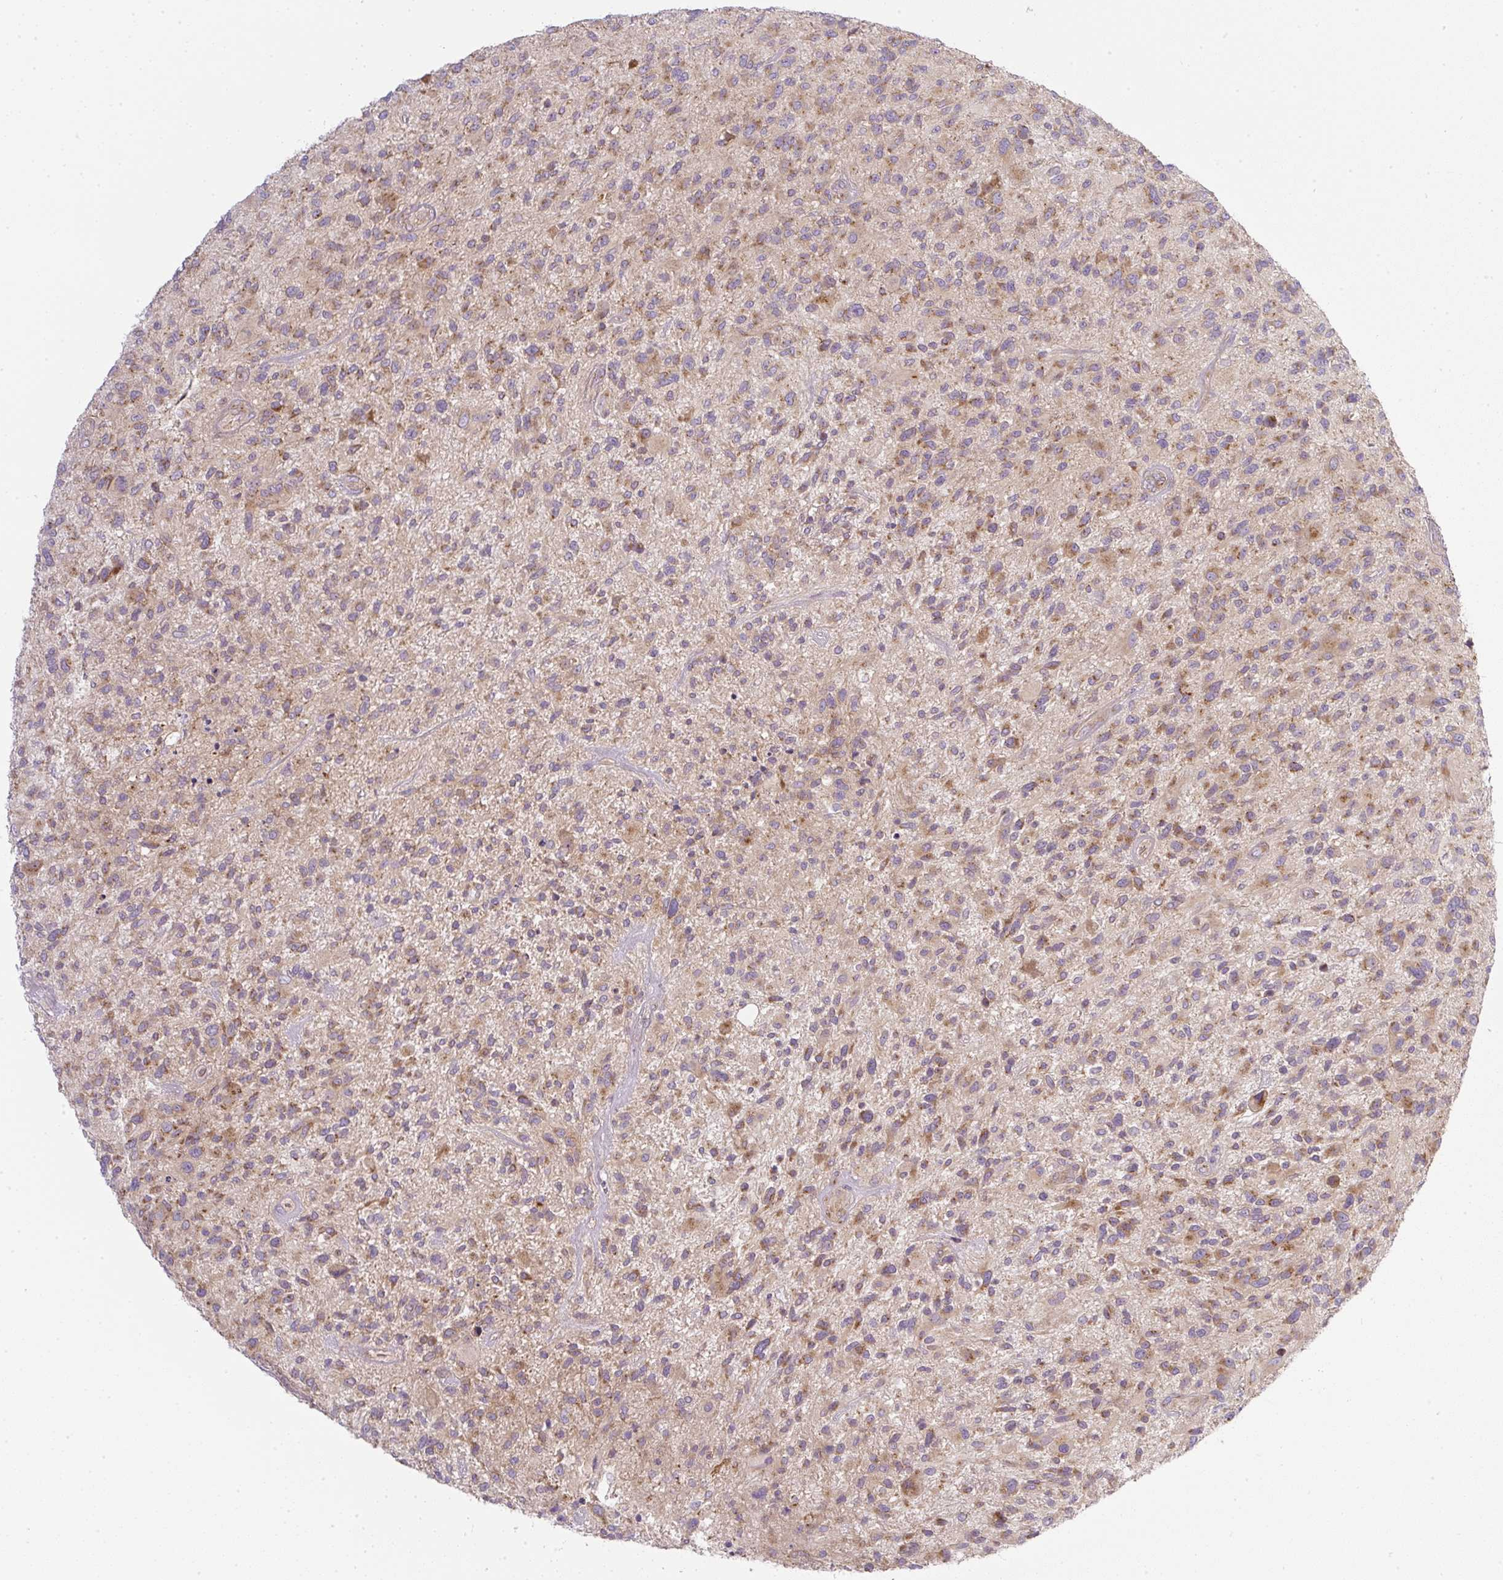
{"staining": {"intensity": "moderate", "quantity": ">75%", "location": "cytoplasmic/membranous"}, "tissue": "glioma", "cell_type": "Tumor cells", "image_type": "cancer", "snomed": [{"axis": "morphology", "description": "Glioma, malignant, High grade"}, {"axis": "topography", "description": "Brain"}], "caption": "Human high-grade glioma (malignant) stained with a protein marker demonstrates moderate staining in tumor cells.", "gene": "MLX", "patient": {"sex": "male", "age": 47}}